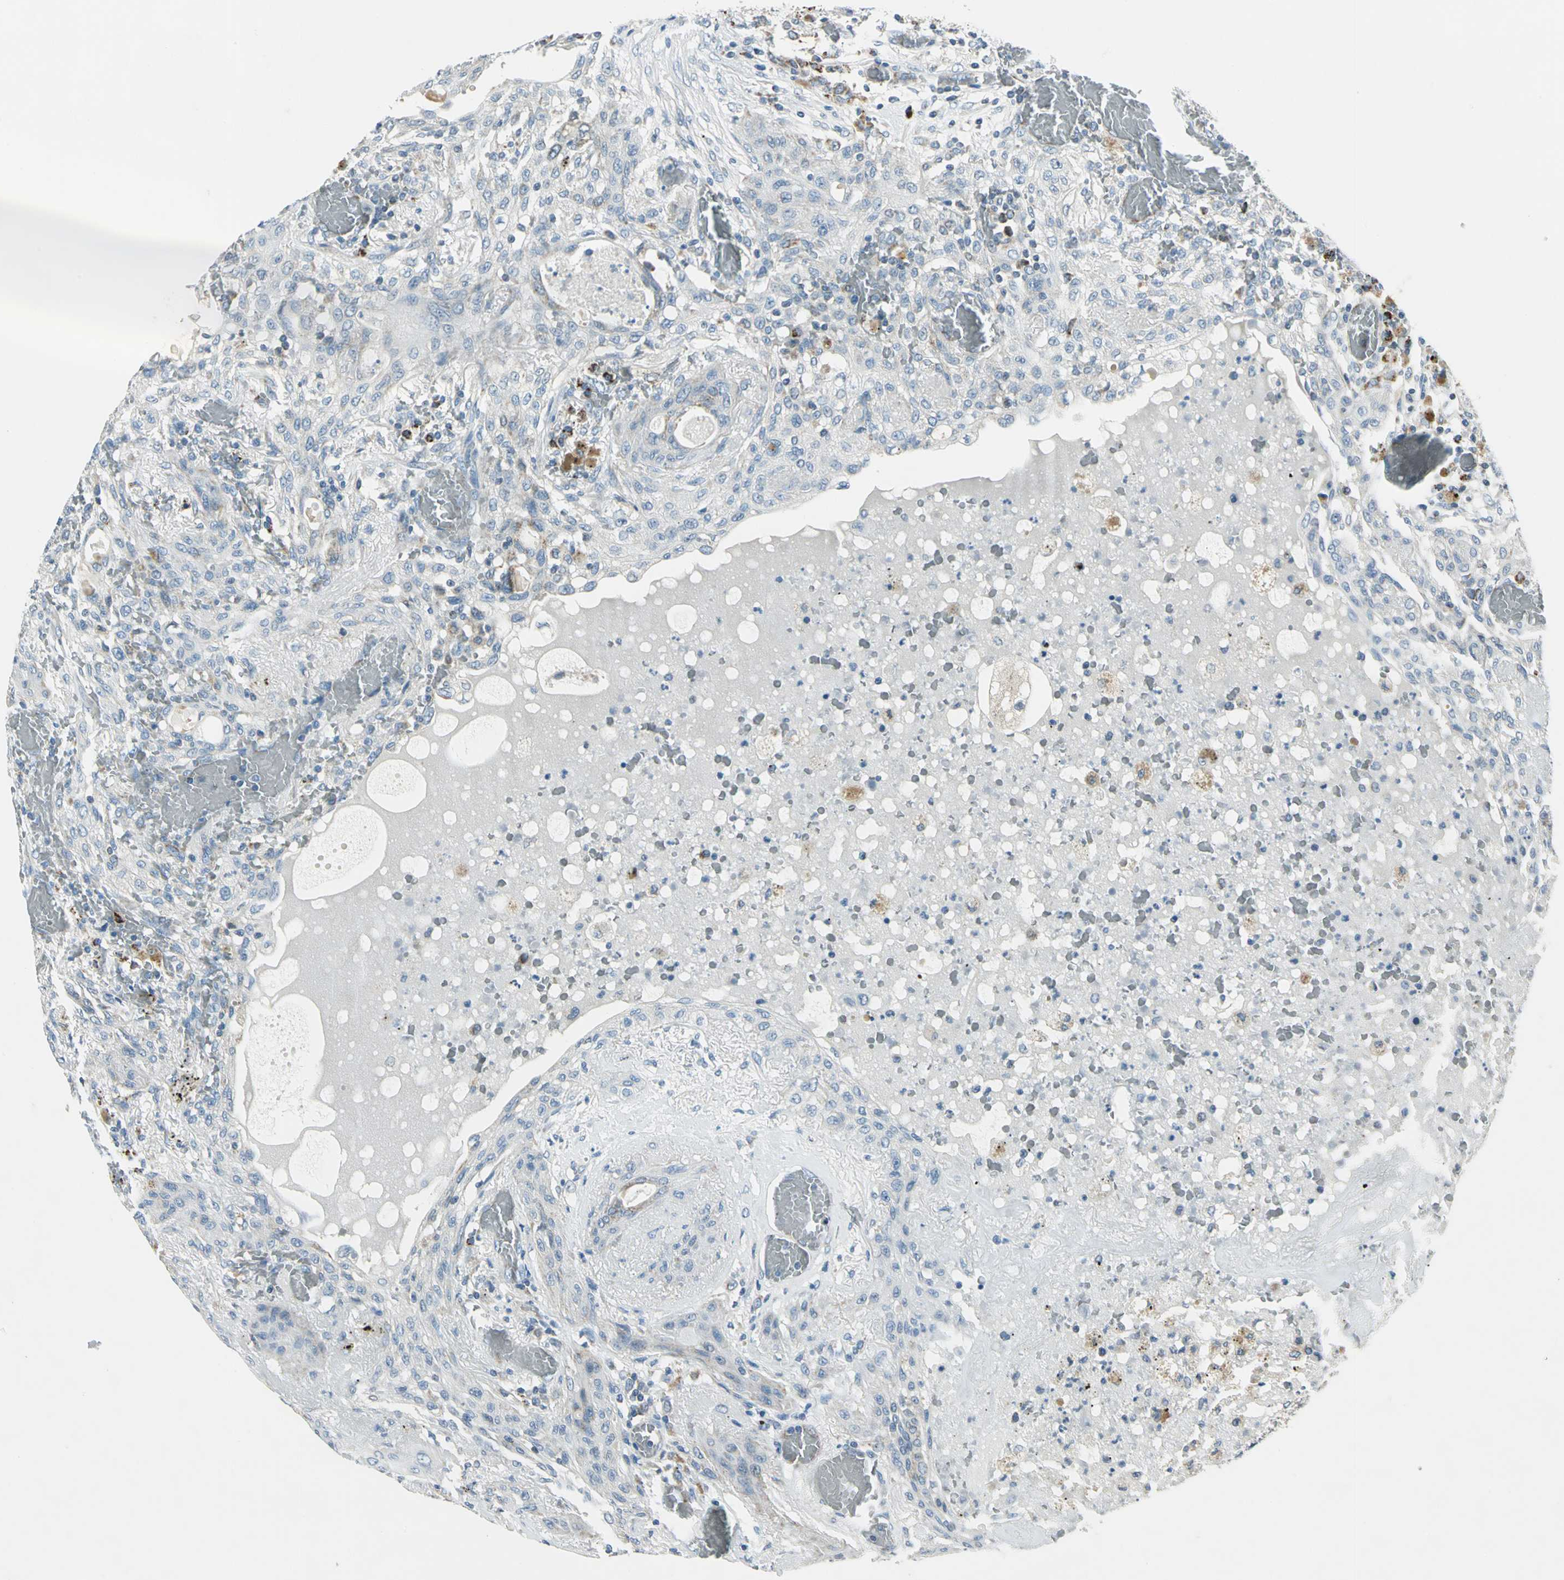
{"staining": {"intensity": "weak", "quantity": "<25%", "location": "cytoplasmic/membranous"}, "tissue": "lung cancer", "cell_type": "Tumor cells", "image_type": "cancer", "snomed": [{"axis": "morphology", "description": "Squamous cell carcinoma, NOS"}, {"axis": "topography", "description": "Lung"}], "caption": "There is no significant positivity in tumor cells of lung cancer.", "gene": "ACADM", "patient": {"sex": "female", "age": 47}}